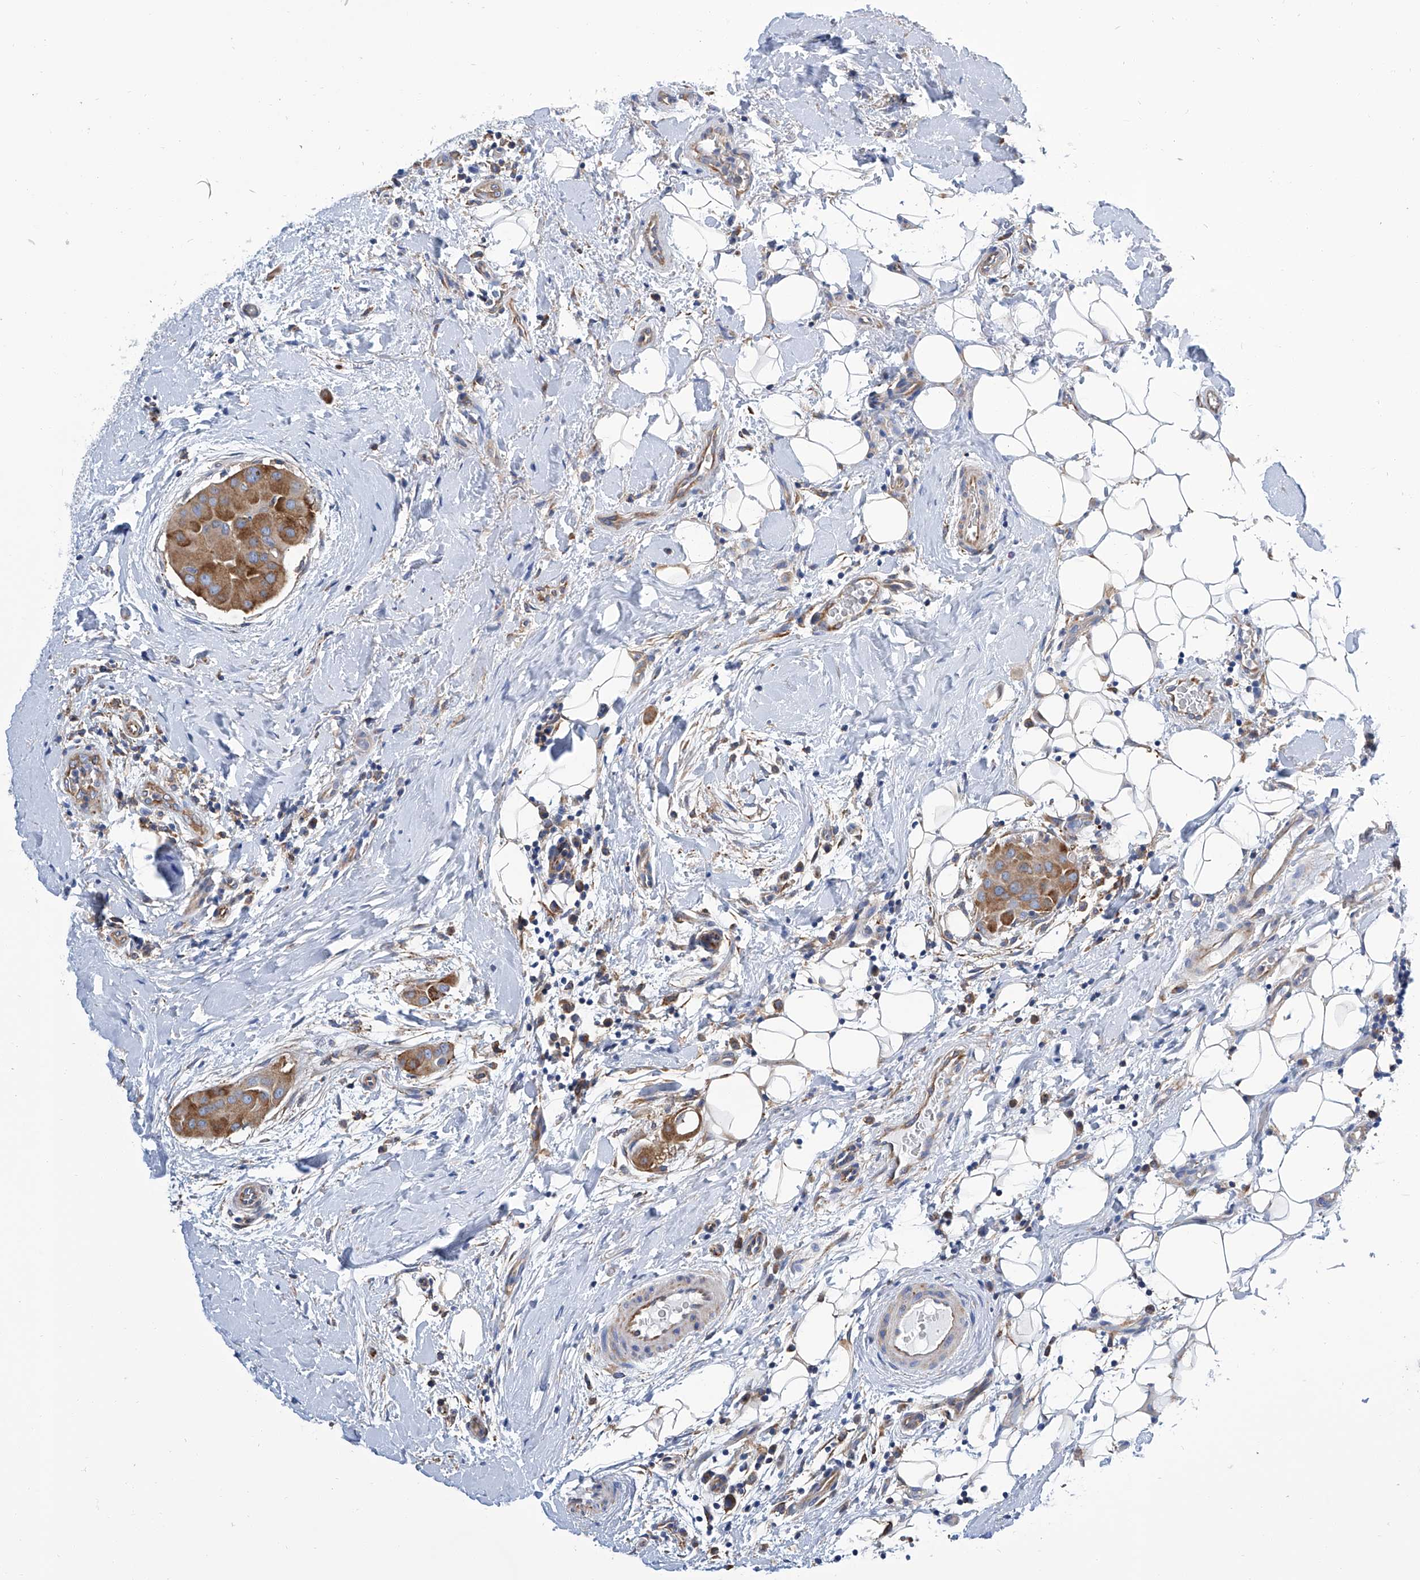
{"staining": {"intensity": "moderate", "quantity": ">75%", "location": "cytoplasmic/membranous"}, "tissue": "thyroid cancer", "cell_type": "Tumor cells", "image_type": "cancer", "snomed": [{"axis": "morphology", "description": "Papillary adenocarcinoma, NOS"}, {"axis": "topography", "description": "Thyroid gland"}], "caption": "Human thyroid papillary adenocarcinoma stained for a protein (brown) demonstrates moderate cytoplasmic/membranous positive expression in approximately >75% of tumor cells.", "gene": "GPT", "patient": {"sex": "male", "age": 33}}